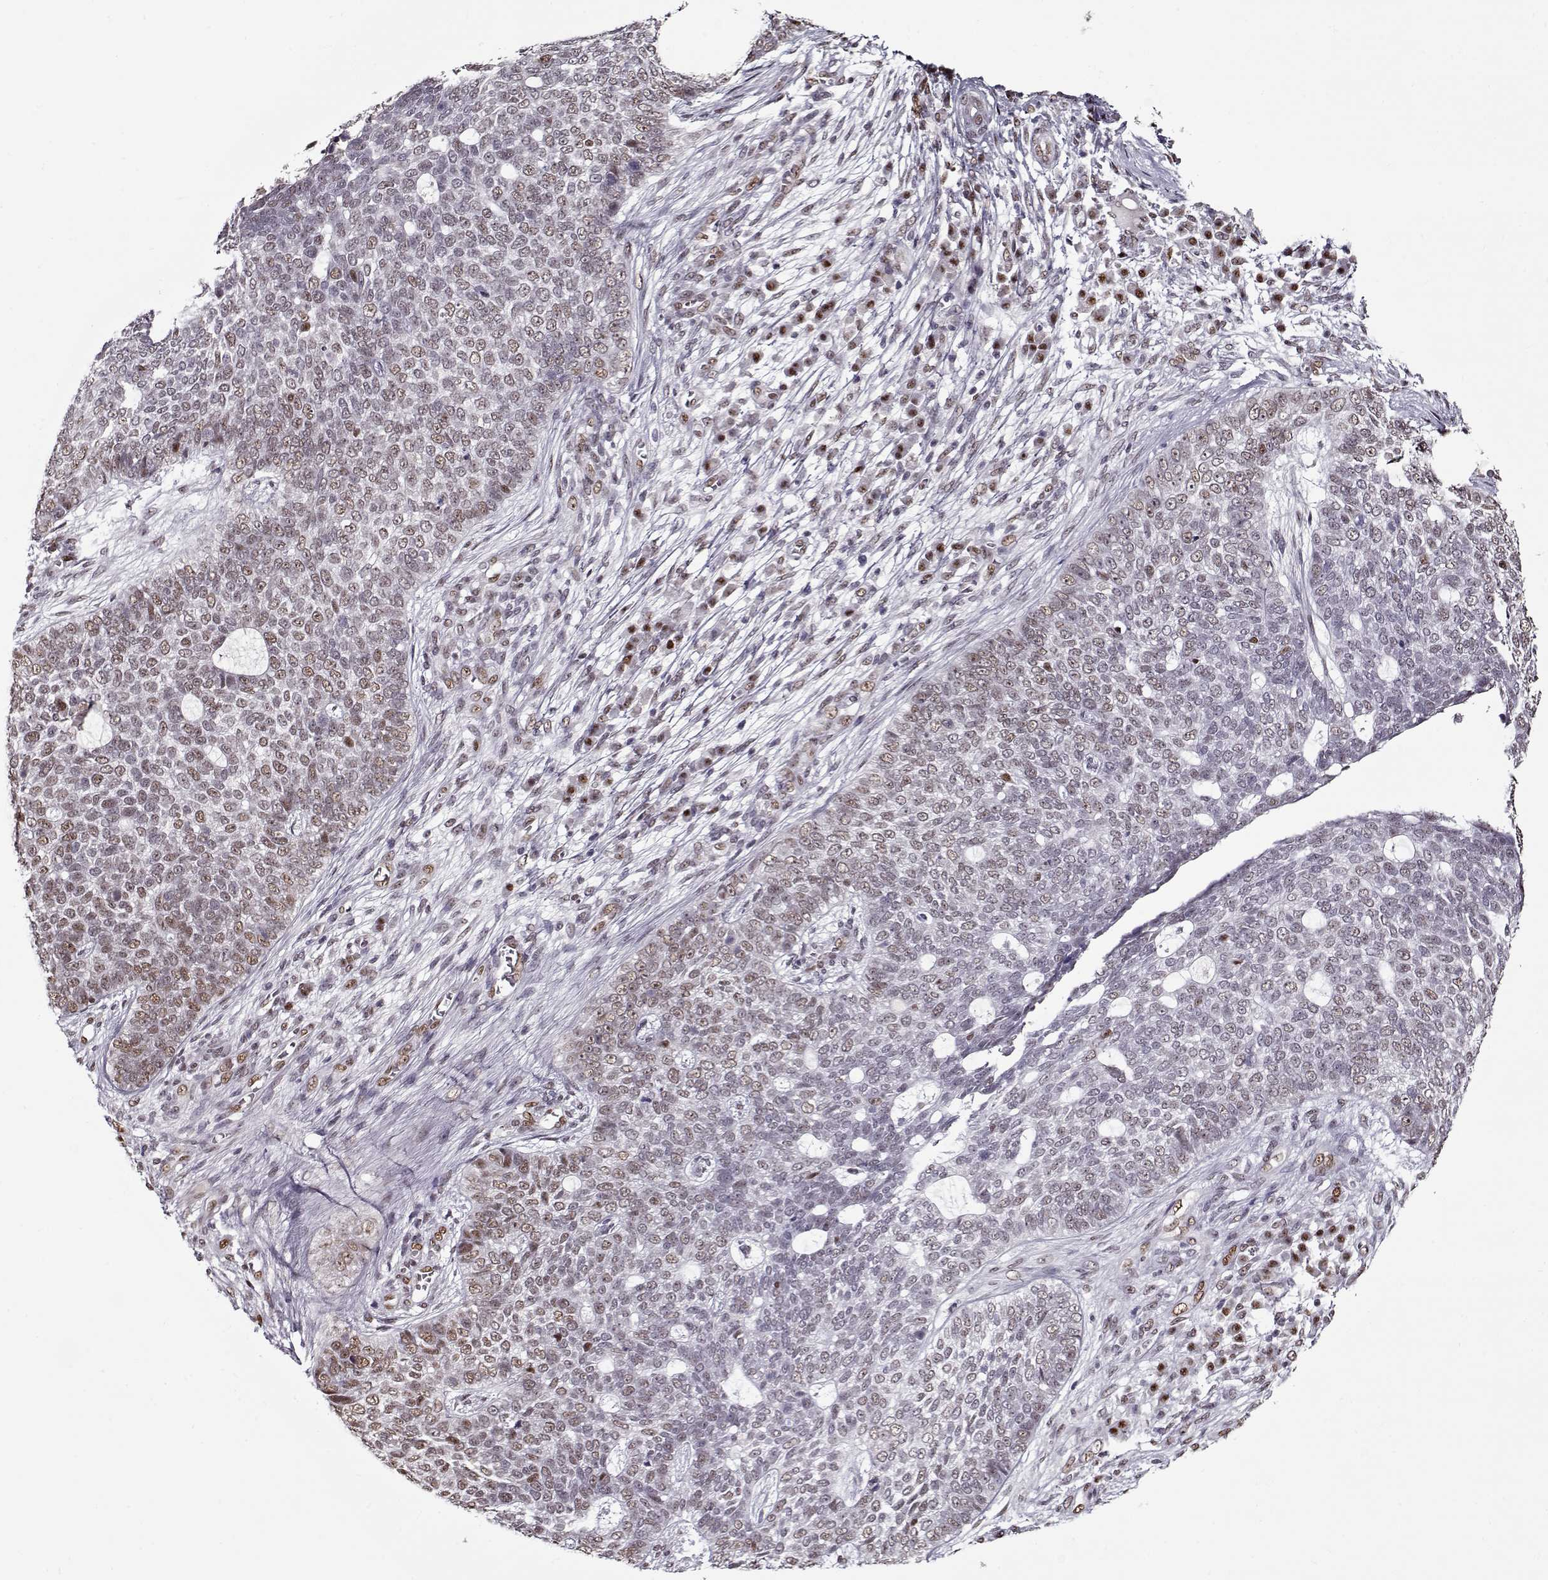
{"staining": {"intensity": "weak", "quantity": "25%-75%", "location": "nuclear"}, "tissue": "skin cancer", "cell_type": "Tumor cells", "image_type": "cancer", "snomed": [{"axis": "morphology", "description": "Basal cell carcinoma"}, {"axis": "topography", "description": "Skin"}], "caption": "This is an image of immunohistochemistry staining of basal cell carcinoma (skin), which shows weak staining in the nuclear of tumor cells.", "gene": "PRMT8", "patient": {"sex": "female", "age": 69}}